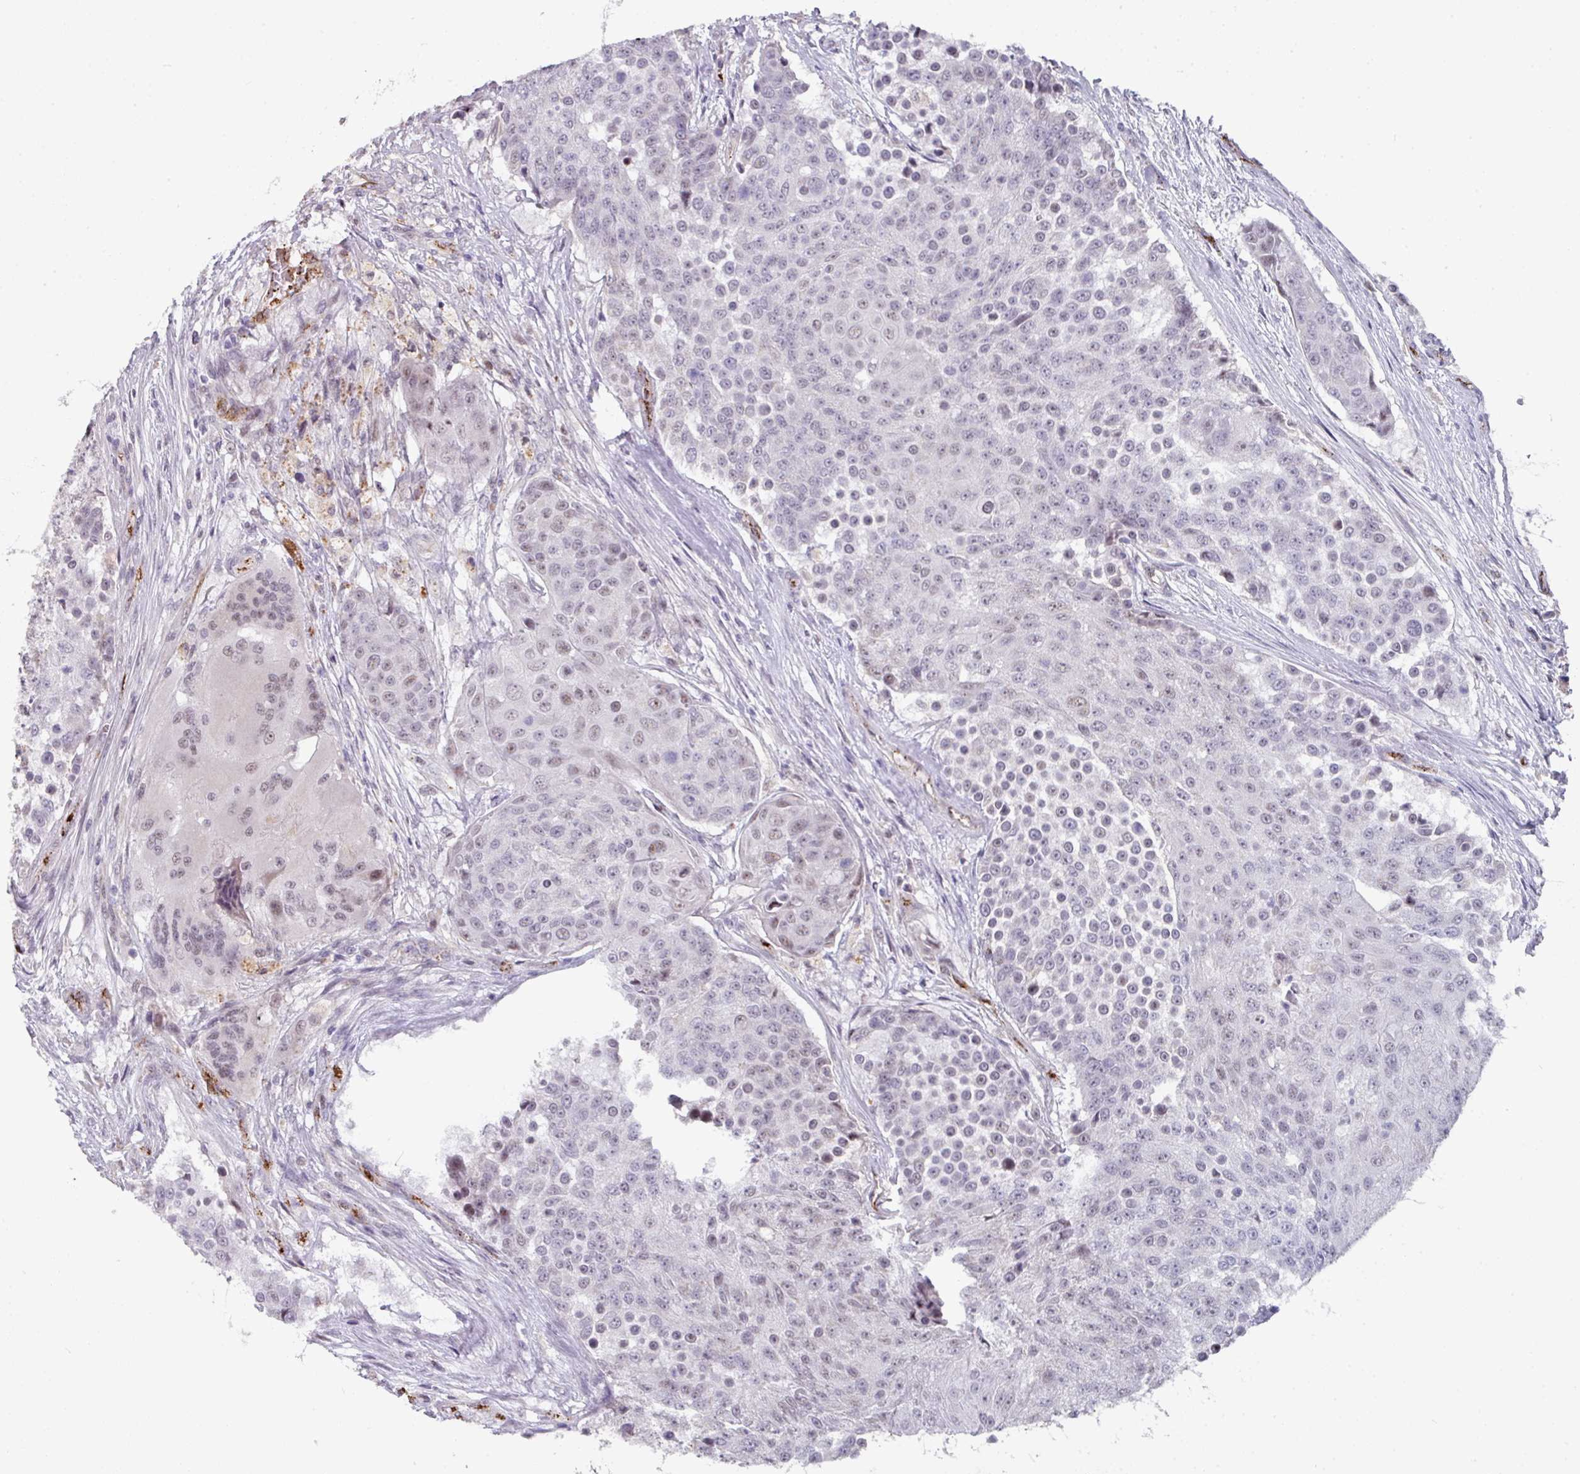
{"staining": {"intensity": "moderate", "quantity": "<25%", "location": "nuclear"}, "tissue": "urothelial cancer", "cell_type": "Tumor cells", "image_type": "cancer", "snomed": [{"axis": "morphology", "description": "Urothelial carcinoma, High grade"}, {"axis": "topography", "description": "Urinary bladder"}], "caption": "Immunohistochemistry histopathology image of neoplastic tissue: human high-grade urothelial carcinoma stained using immunohistochemistry (IHC) reveals low levels of moderate protein expression localized specifically in the nuclear of tumor cells, appearing as a nuclear brown color.", "gene": "SIDT2", "patient": {"sex": "female", "age": 63}}